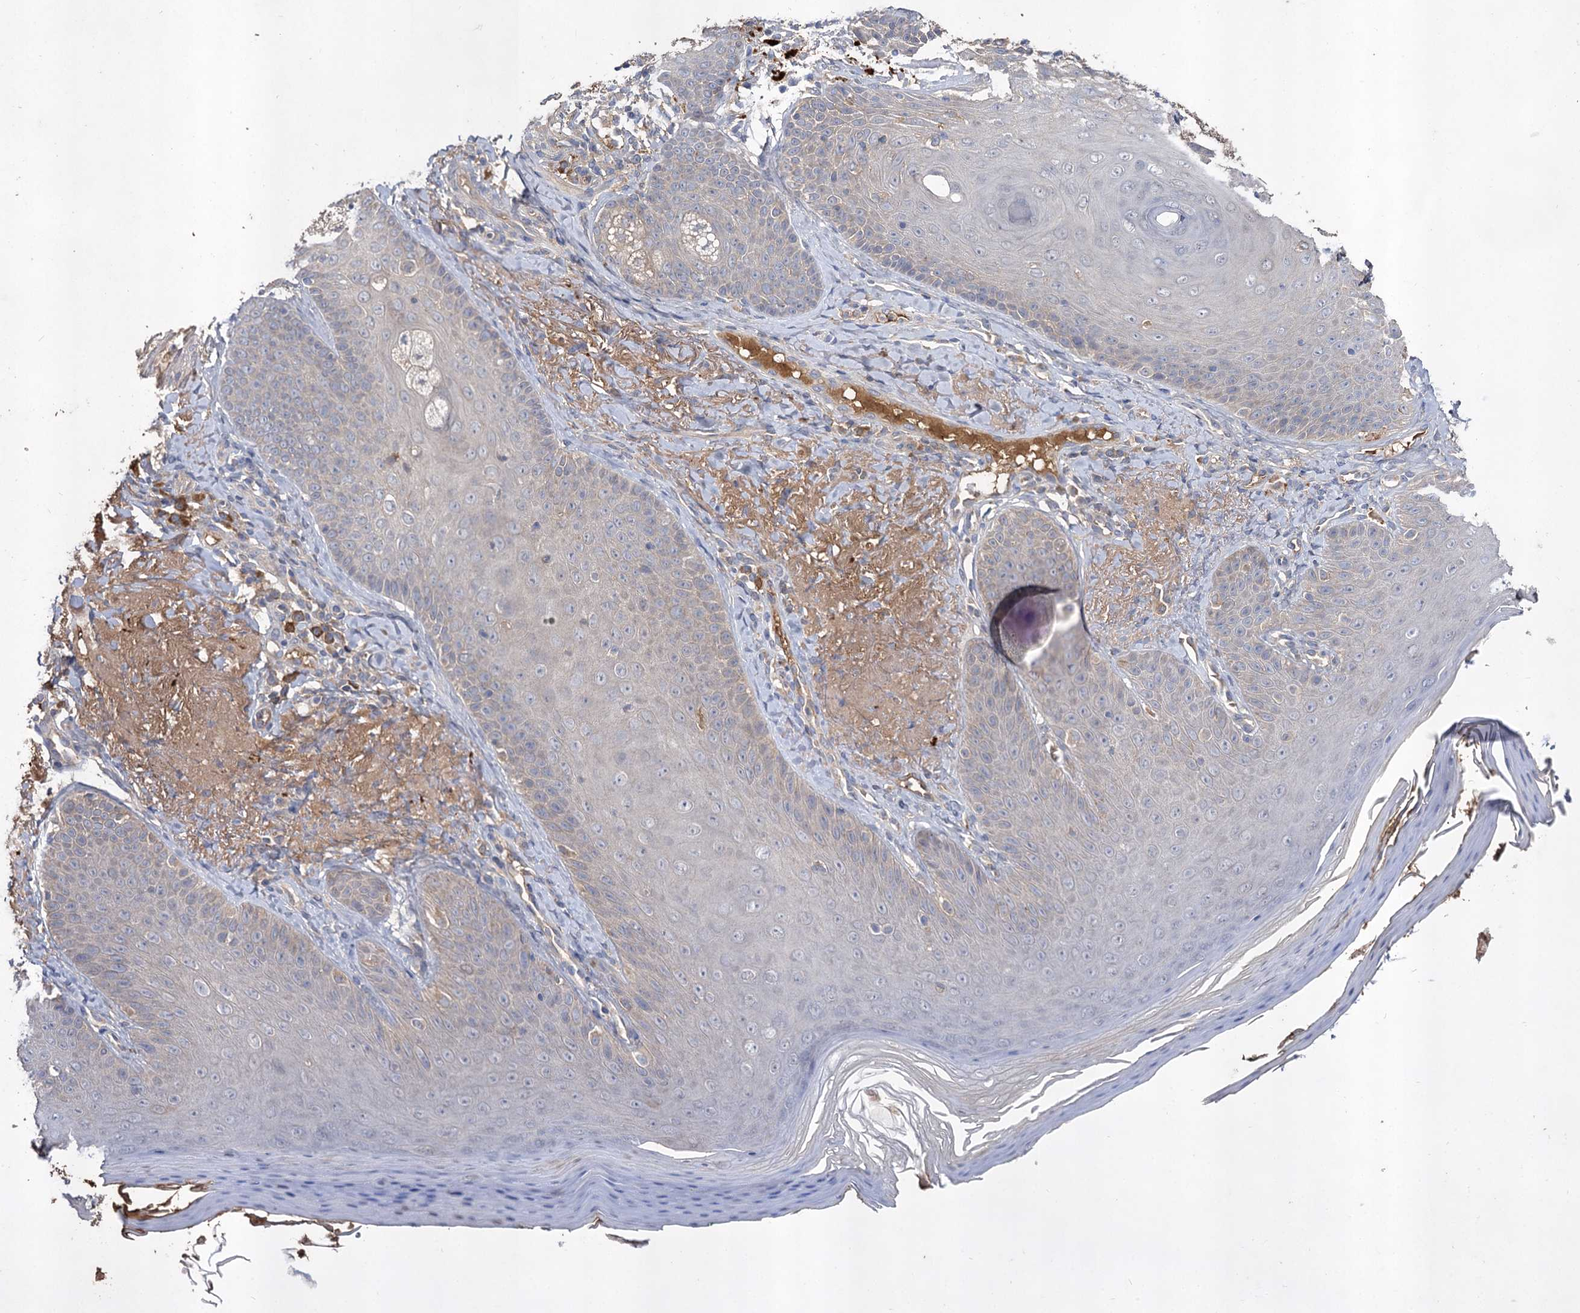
{"staining": {"intensity": "negative", "quantity": "none", "location": "none"}, "tissue": "skin", "cell_type": "Fibroblasts", "image_type": "normal", "snomed": [{"axis": "morphology", "description": "Normal tissue, NOS"}, {"axis": "topography", "description": "Skin"}], "caption": "Immunohistochemical staining of normal human skin reveals no significant expression in fibroblasts. (Brightfield microscopy of DAB immunohistochemistry (IHC) at high magnification).", "gene": "USP50", "patient": {"sex": "male", "age": 57}}